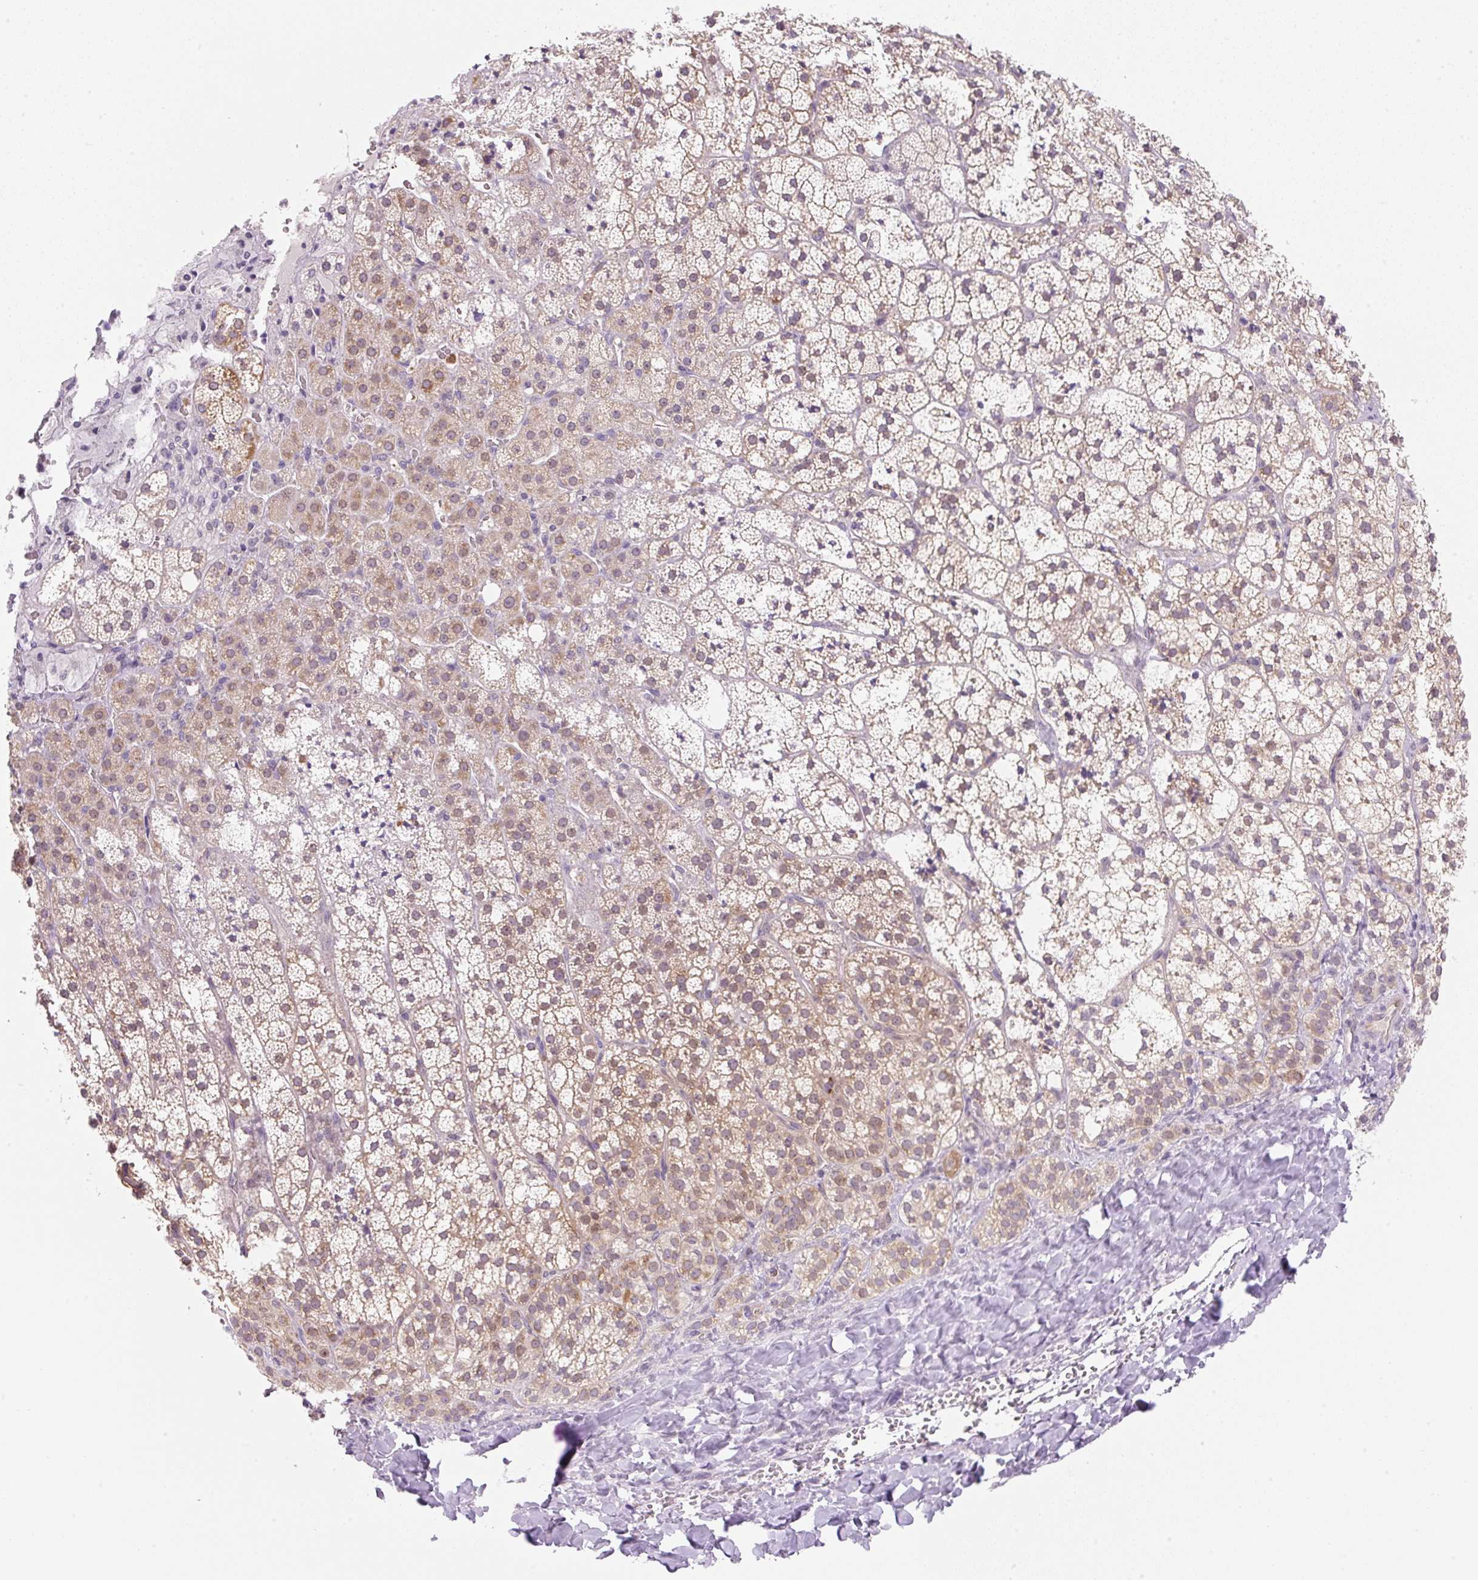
{"staining": {"intensity": "weak", "quantity": ">75%", "location": "cytoplasmic/membranous"}, "tissue": "adrenal gland", "cell_type": "Glandular cells", "image_type": "normal", "snomed": [{"axis": "morphology", "description": "Normal tissue, NOS"}, {"axis": "topography", "description": "Adrenal gland"}], "caption": "Protein positivity by immunohistochemistry (IHC) demonstrates weak cytoplasmic/membranous staining in about >75% of glandular cells in normal adrenal gland. The staining was performed using DAB to visualize the protein expression in brown, while the nuclei were stained in blue with hematoxylin (Magnification: 20x).", "gene": "OMA1", "patient": {"sex": "male", "age": 53}}